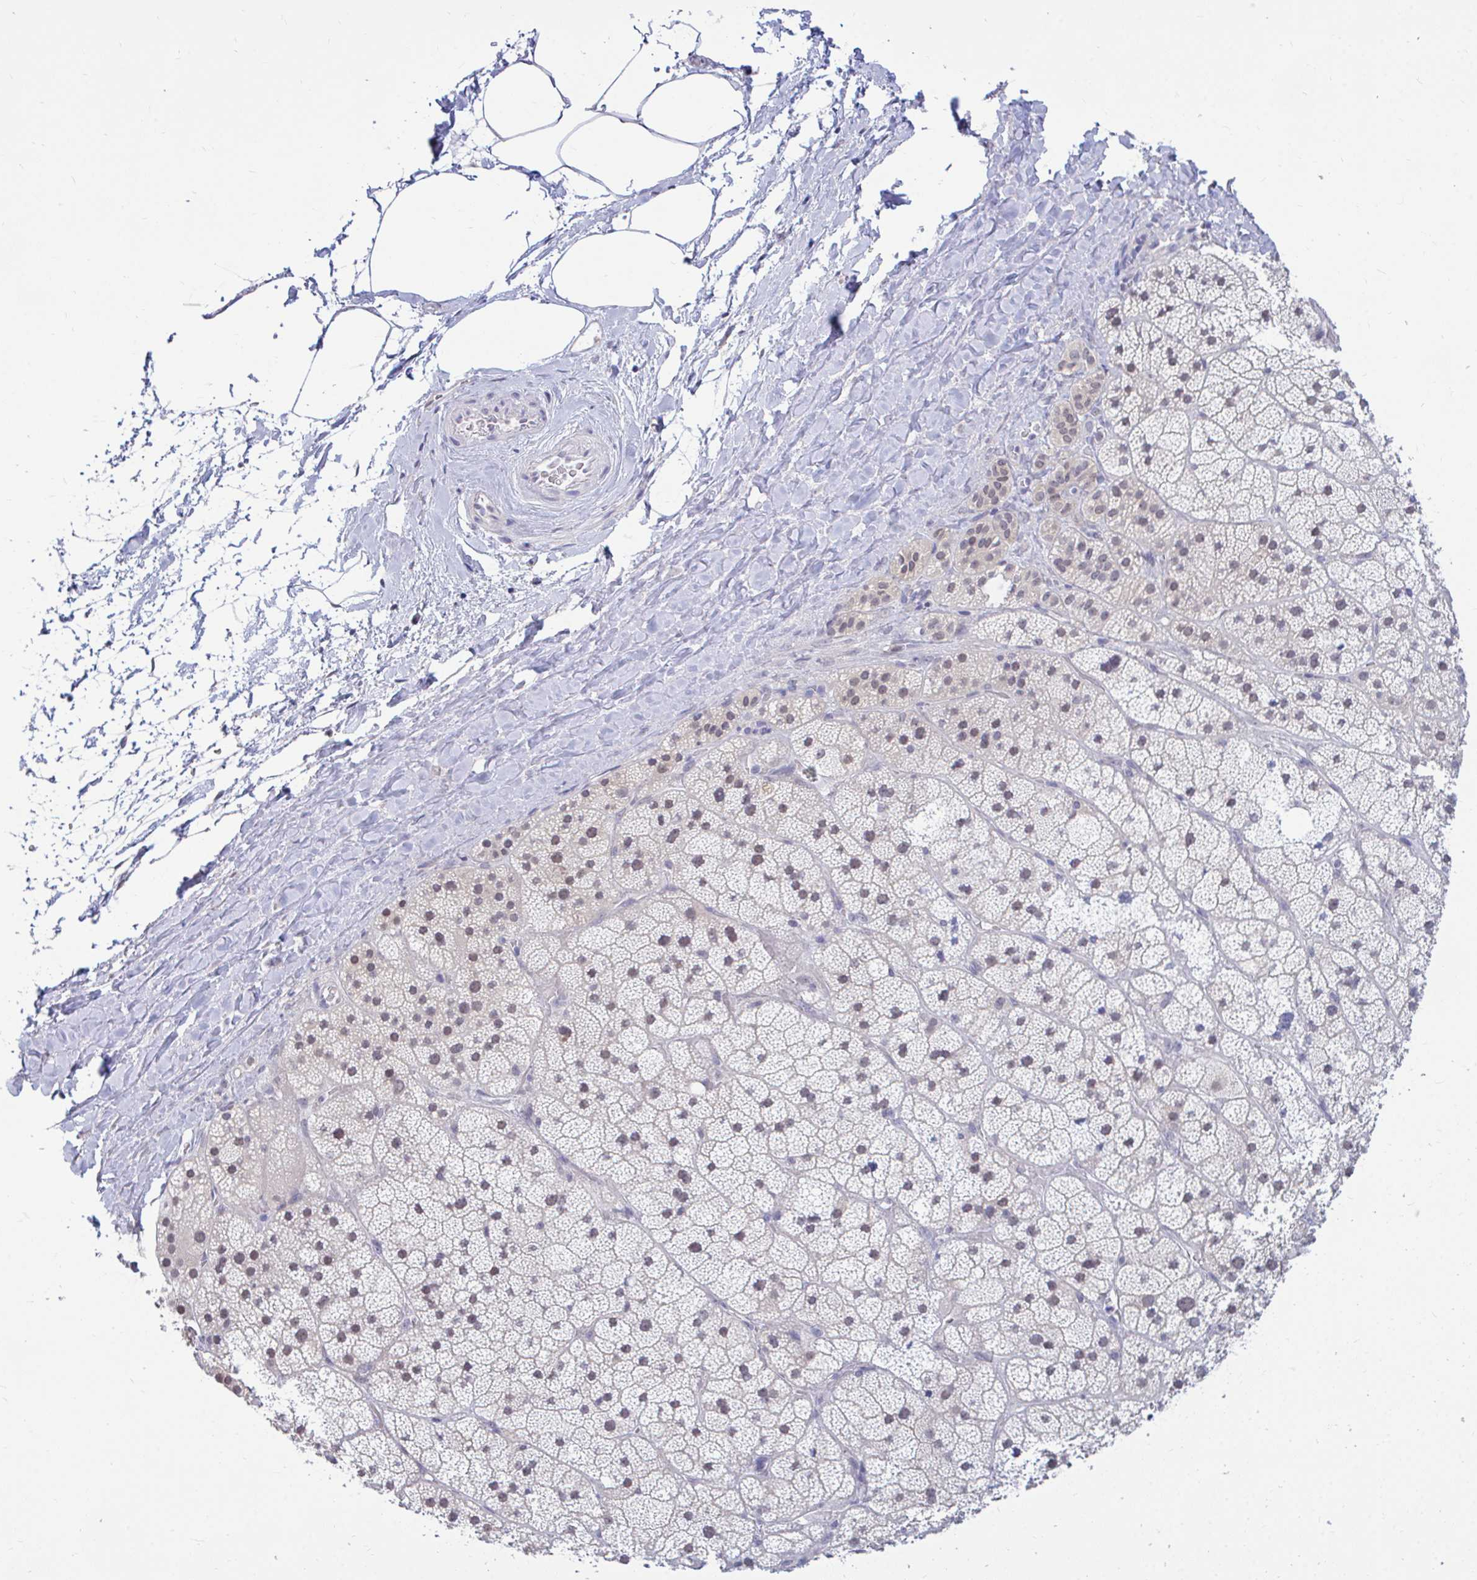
{"staining": {"intensity": "weak", "quantity": "<25%", "location": "nuclear"}, "tissue": "adrenal gland", "cell_type": "Glandular cells", "image_type": "normal", "snomed": [{"axis": "morphology", "description": "Normal tissue, NOS"}, {"axis": "topography", "description": "Adrenal gland"}], "caption": "Protein analysis of normal adrenal gland displays no significant expression in glandular cells.", "gene": "CSE1L", "patient": {"sex": "male", "age": 57}}